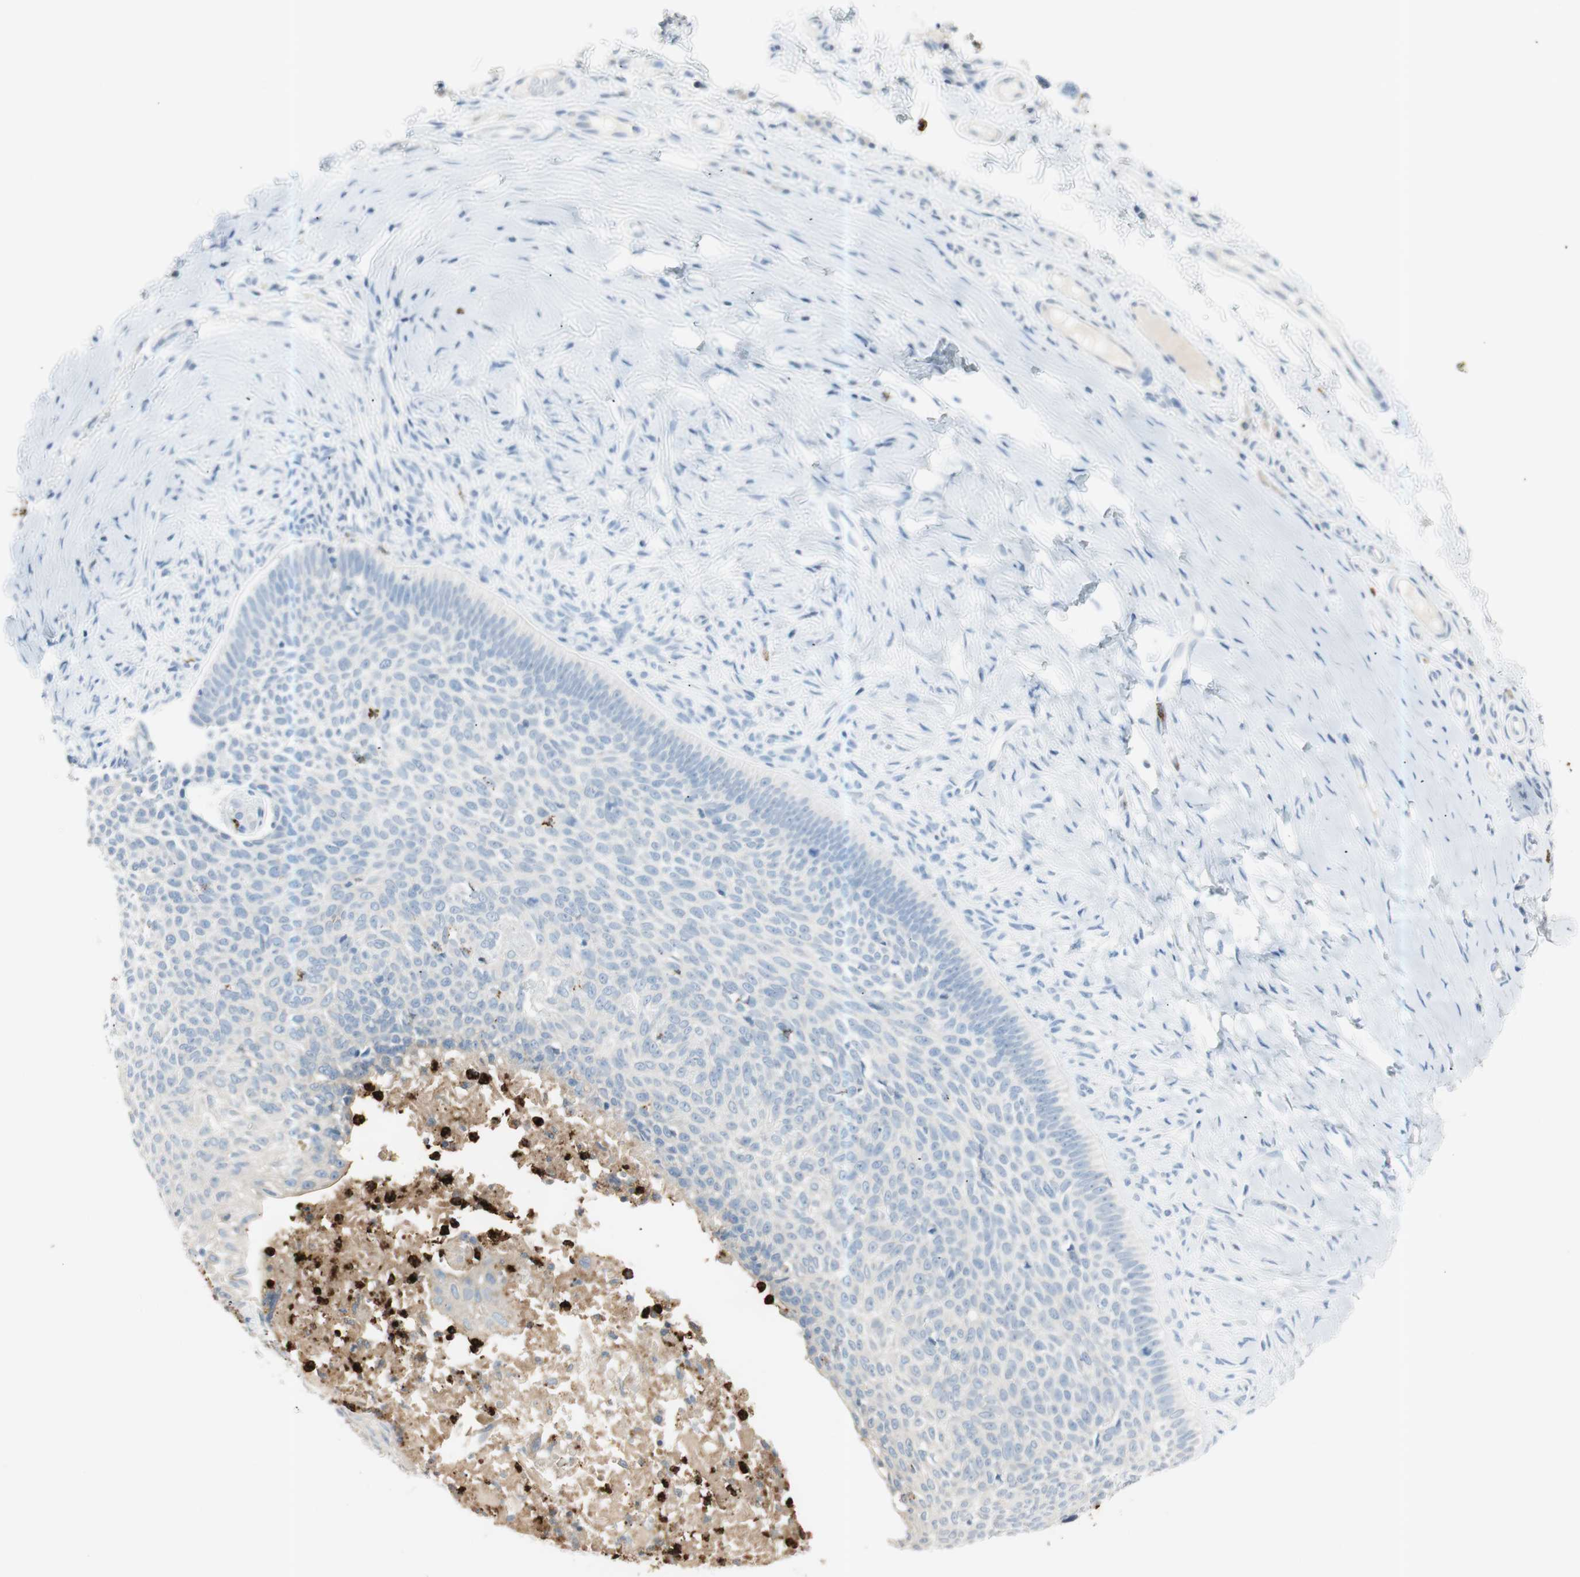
{"staining": {"intensity": "negative", "quantity": "none", "location": "none"}, "tissue": "skin cancer", "cell_type": "Tumor cells", "image_type": "cancer", "snomed": [{"axis": "morphology", "description": "Normal tissue, NOS"}, {"axis": "morphology", "description": "Basal cell carcinoma"}, {"axis": "topography", "description": "Skin"}], "caption": "The micrograph shows no staining of tumor cells in skin basal cell carcinoma.", "gene": "PRTN3", "patient": {"sex": "male", "age": 87}}